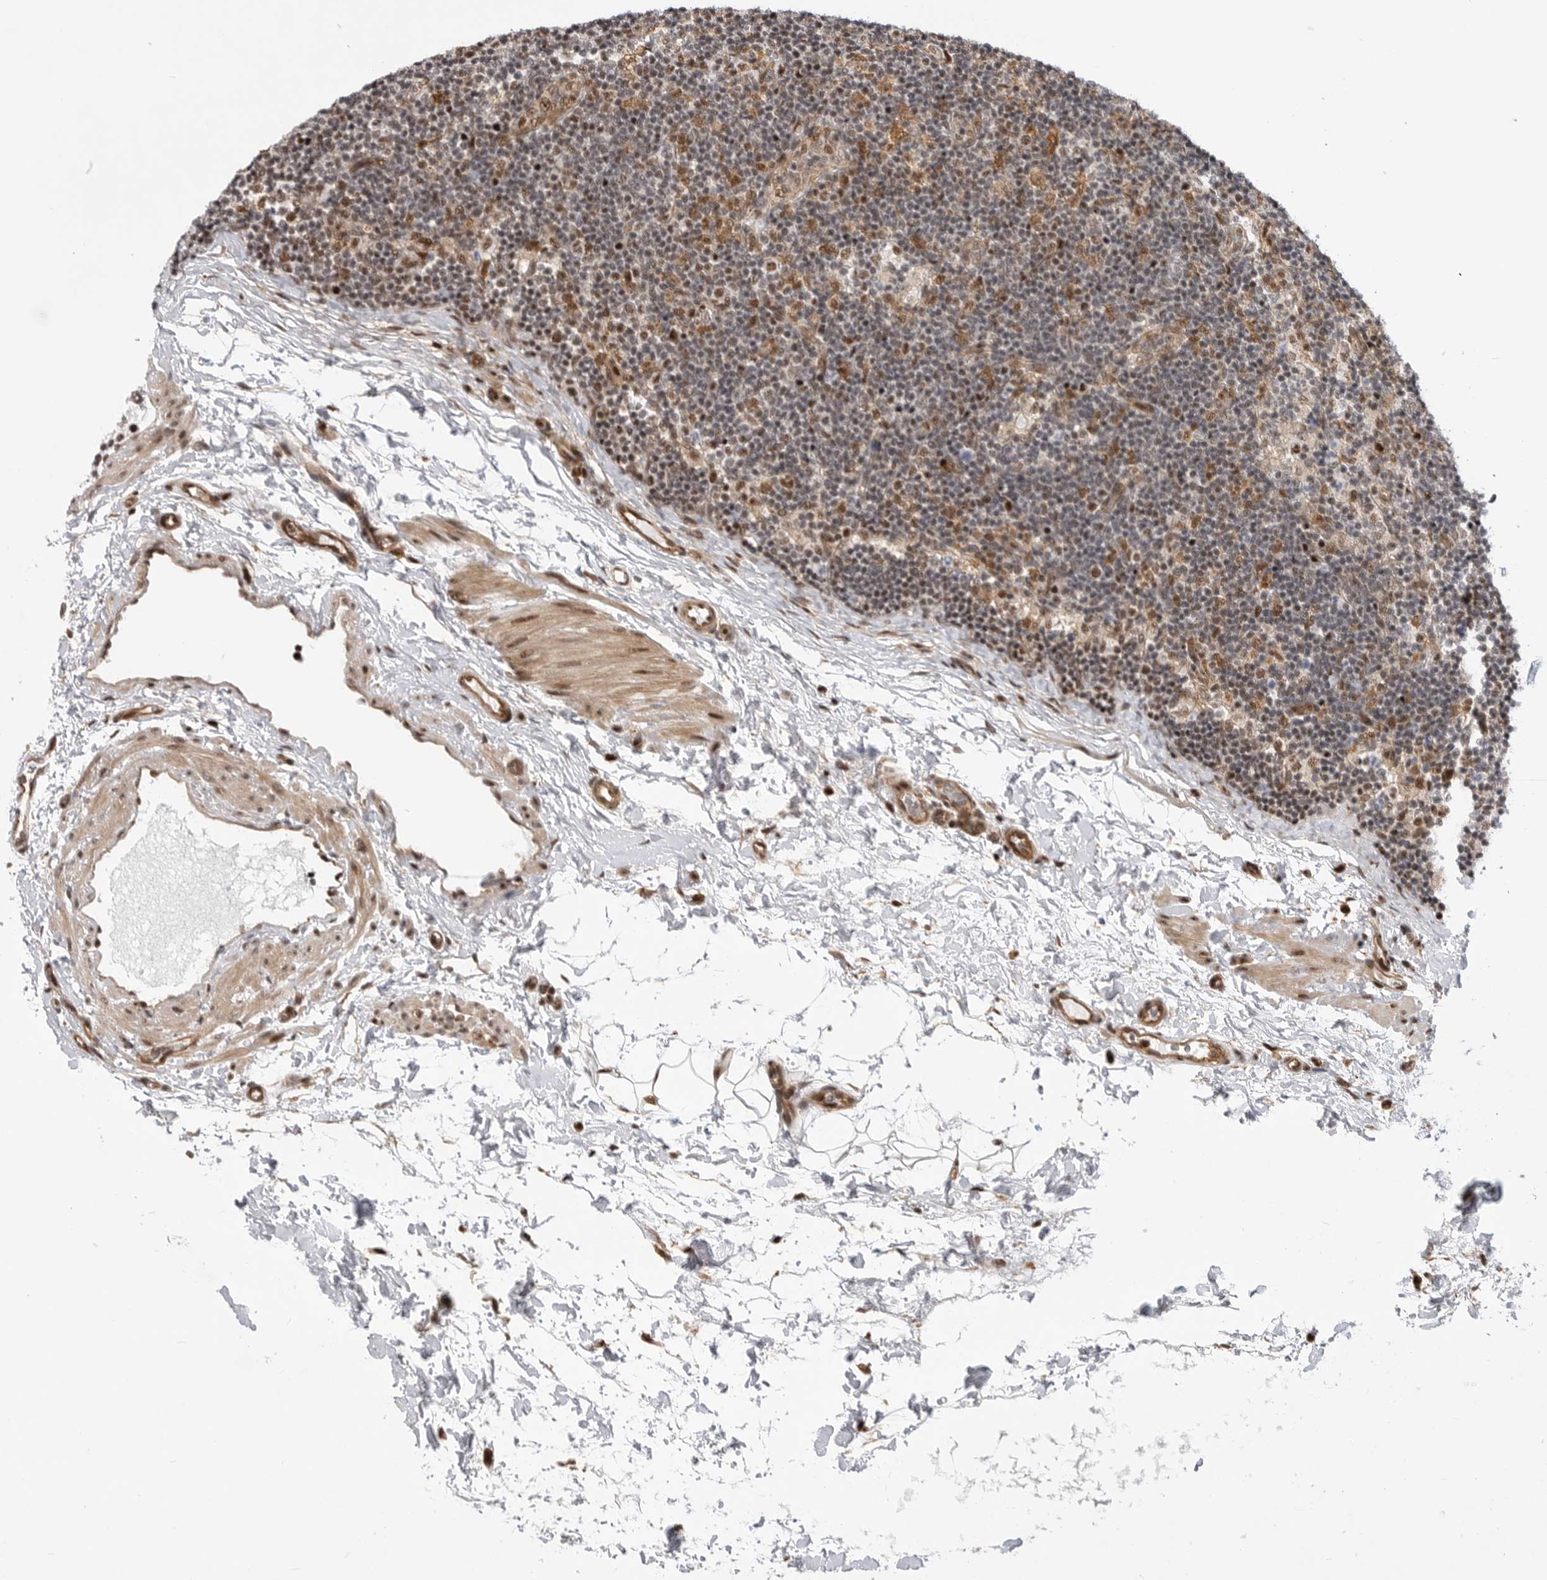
{"staining": {"intensity": "moderate", "quantity": "25%-75%", "location": "cytoplasmic/membranous,nuclear"}, "tissue": "lymph node", "cell_type": "Non-germinal center cells", "image_type": "normal", "snomed": [{"axis": "morphology", "description": "Normal tissue, NOS"}, {"axis": "topography", "description": "Lymph node"}], "caption": "Protein staining exhibits moderate cytoplasmic/membranous,nuclear positivity in approximately 25%-75% of non-germinal center cells in benign lymph node. The staining is performed using DAB brown chromogen to label protein expression. The nuclei are counter-stained blue using hematoxylin.", "gene": "GPATCH2", "patient": {"sex": "female", "age": 22}}